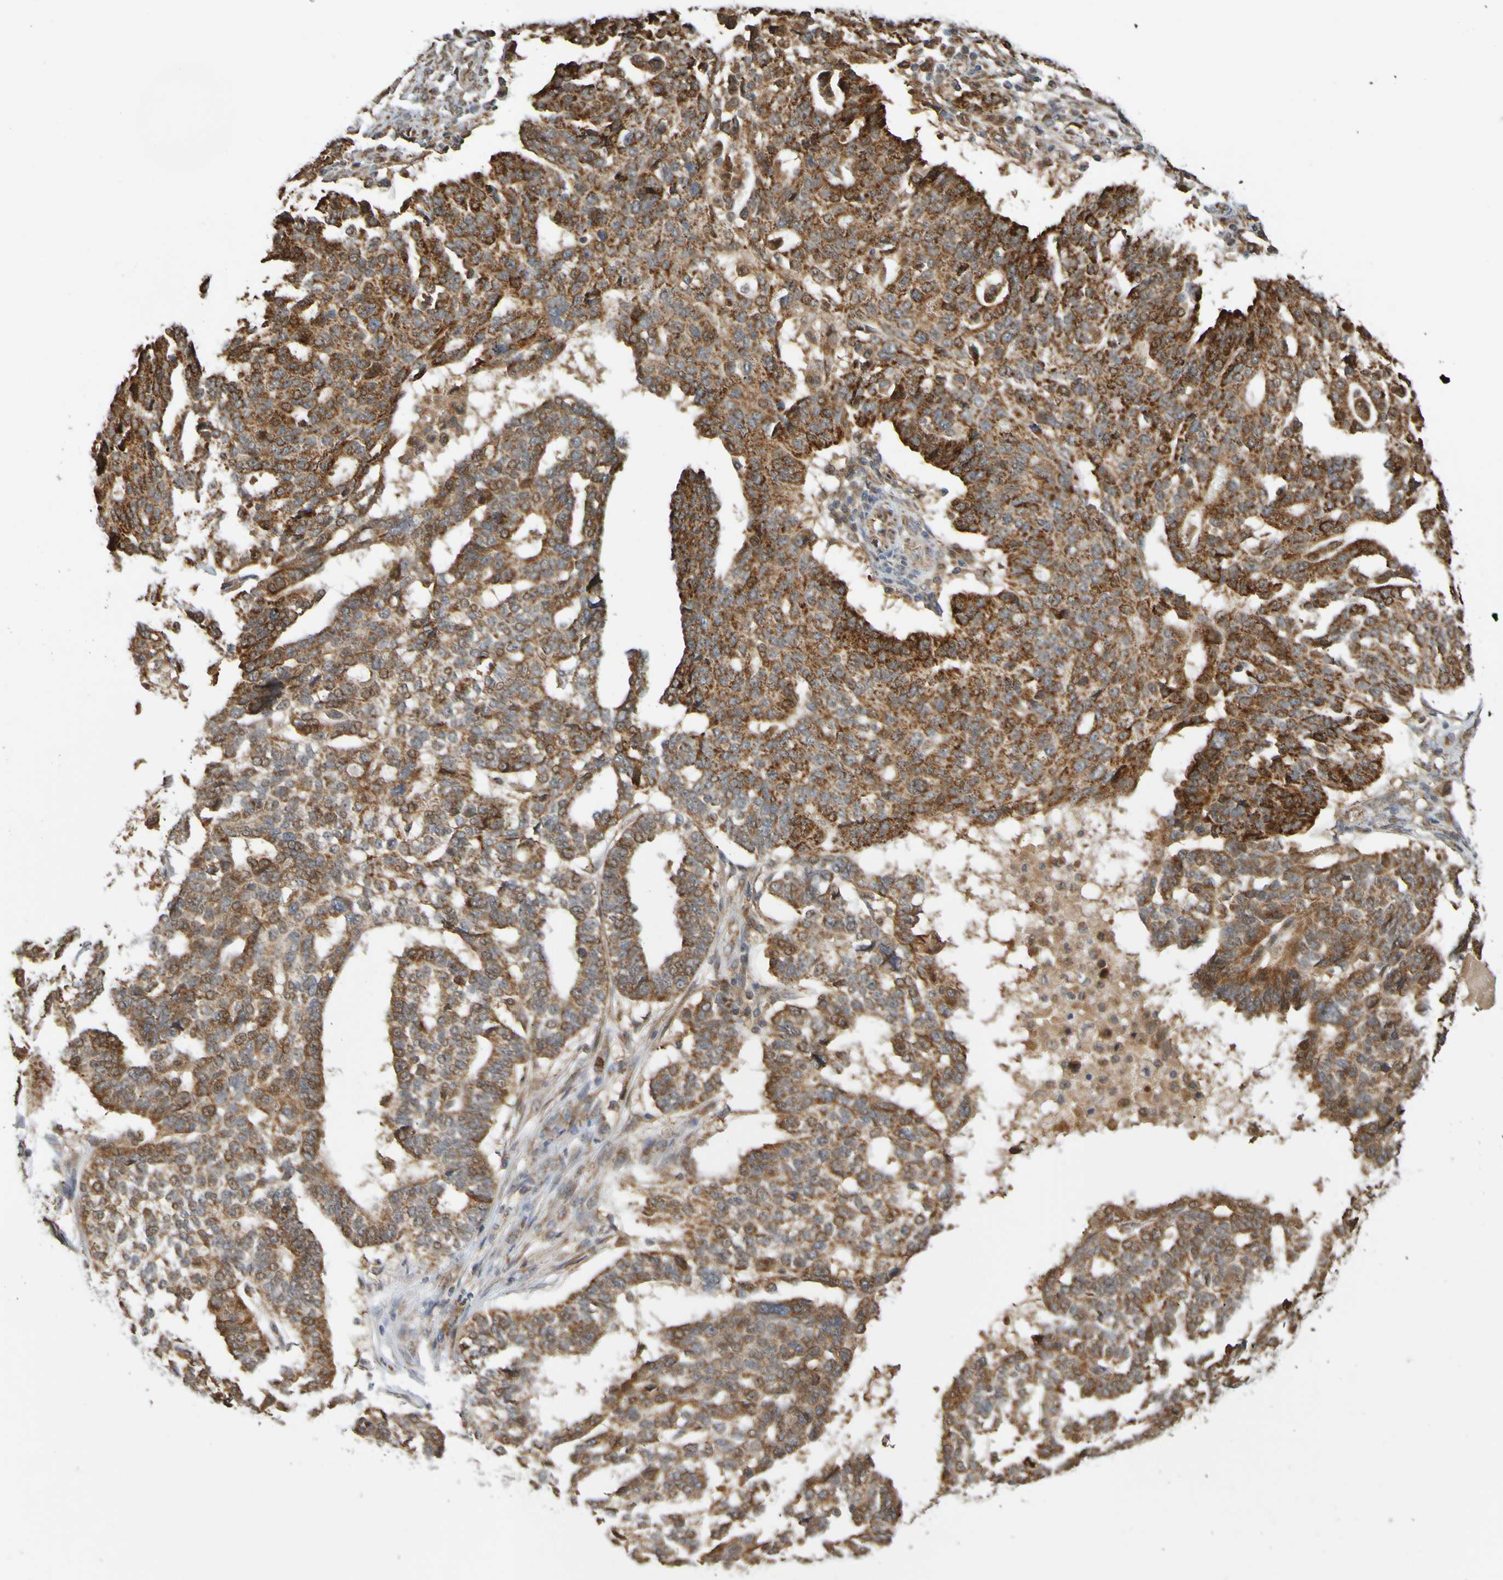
{"staining": {"intensity": "strong", "quantity": ">75%", "location": "cytoplasmic/membranous"}, "tissue": "ovarian cancer", "cell_type": "Tumor cells", "image_type": "cancer", "snomed": [{"axis": "morphology", "description": "Cystadenocarcinoma, serous, NOS"}, {"axis": "topography", "description": "Ovary"}], "caption": "This photomicrograph displays immunohistochemistry (IHC) staining of ovarian cancer (serous cystadenocarcinoma), with high strong cytoplasmic/membranous staining in about >75% of tumor cells.", "gene": "TMBIM1", "patient": {"sex": "female", "age": 59}}